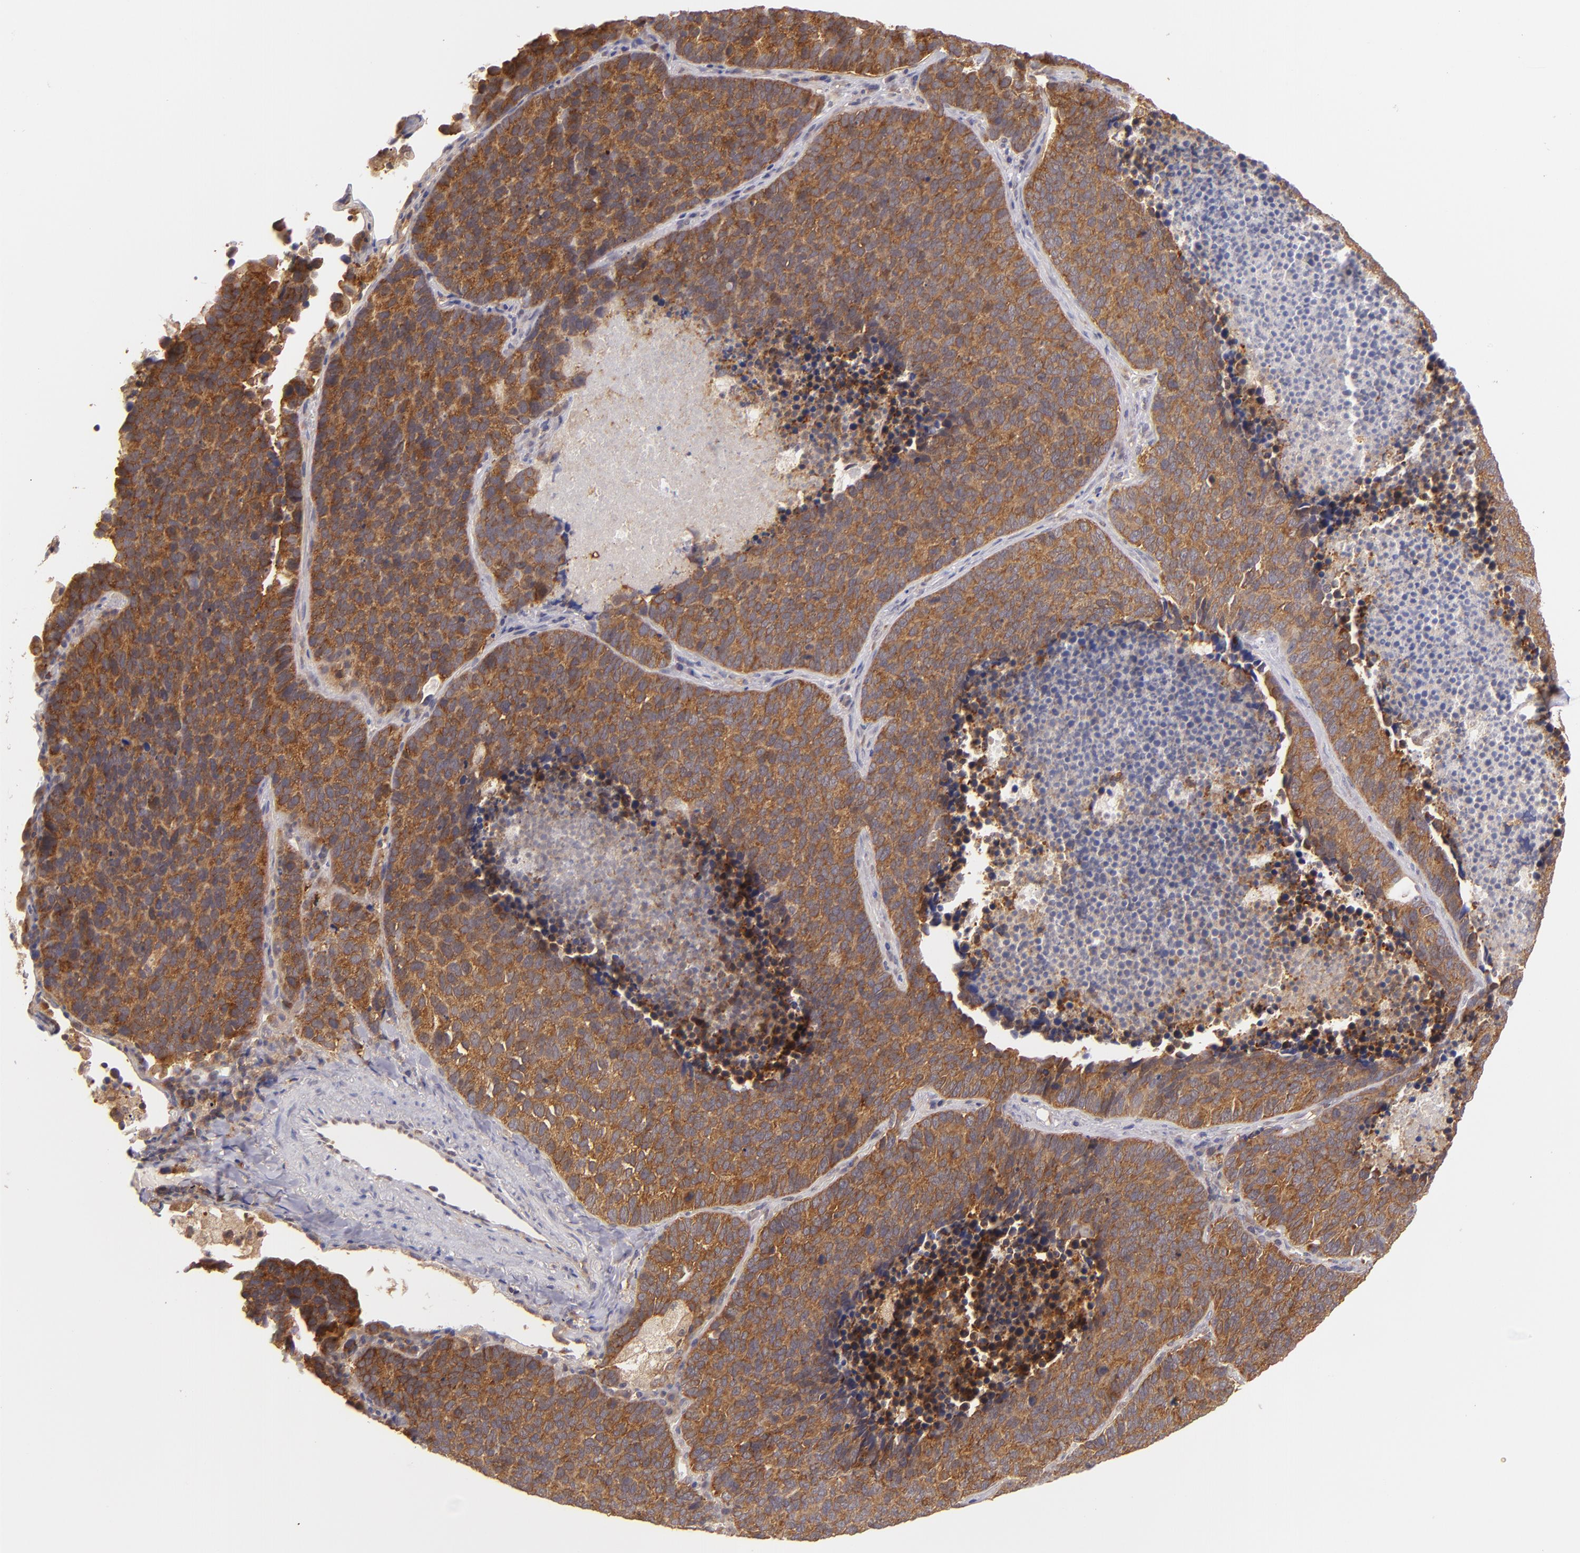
{"staining": {"intensity": "strong", "quantity": ">75%", "location": "cytoplasmic/membranous"}, "tissue": "lung cancer", "cell_type": "Tumor cells", "image_type": "cancer", "snomed": [{"axis": "morphology", "description": "Neoplasm, malignant, NOS"}, {"axis": "topography", "description": "Lung"}], "caption": "This micrograph reveals immunohistochemistry staining of lung cancer (neoplasm (malignant)), with high strong cytoplasmic/membranous positivity in about >75% of tumor cells.", "gene": "PTPN13", "patient": {"sex": "female", "age": 75}}